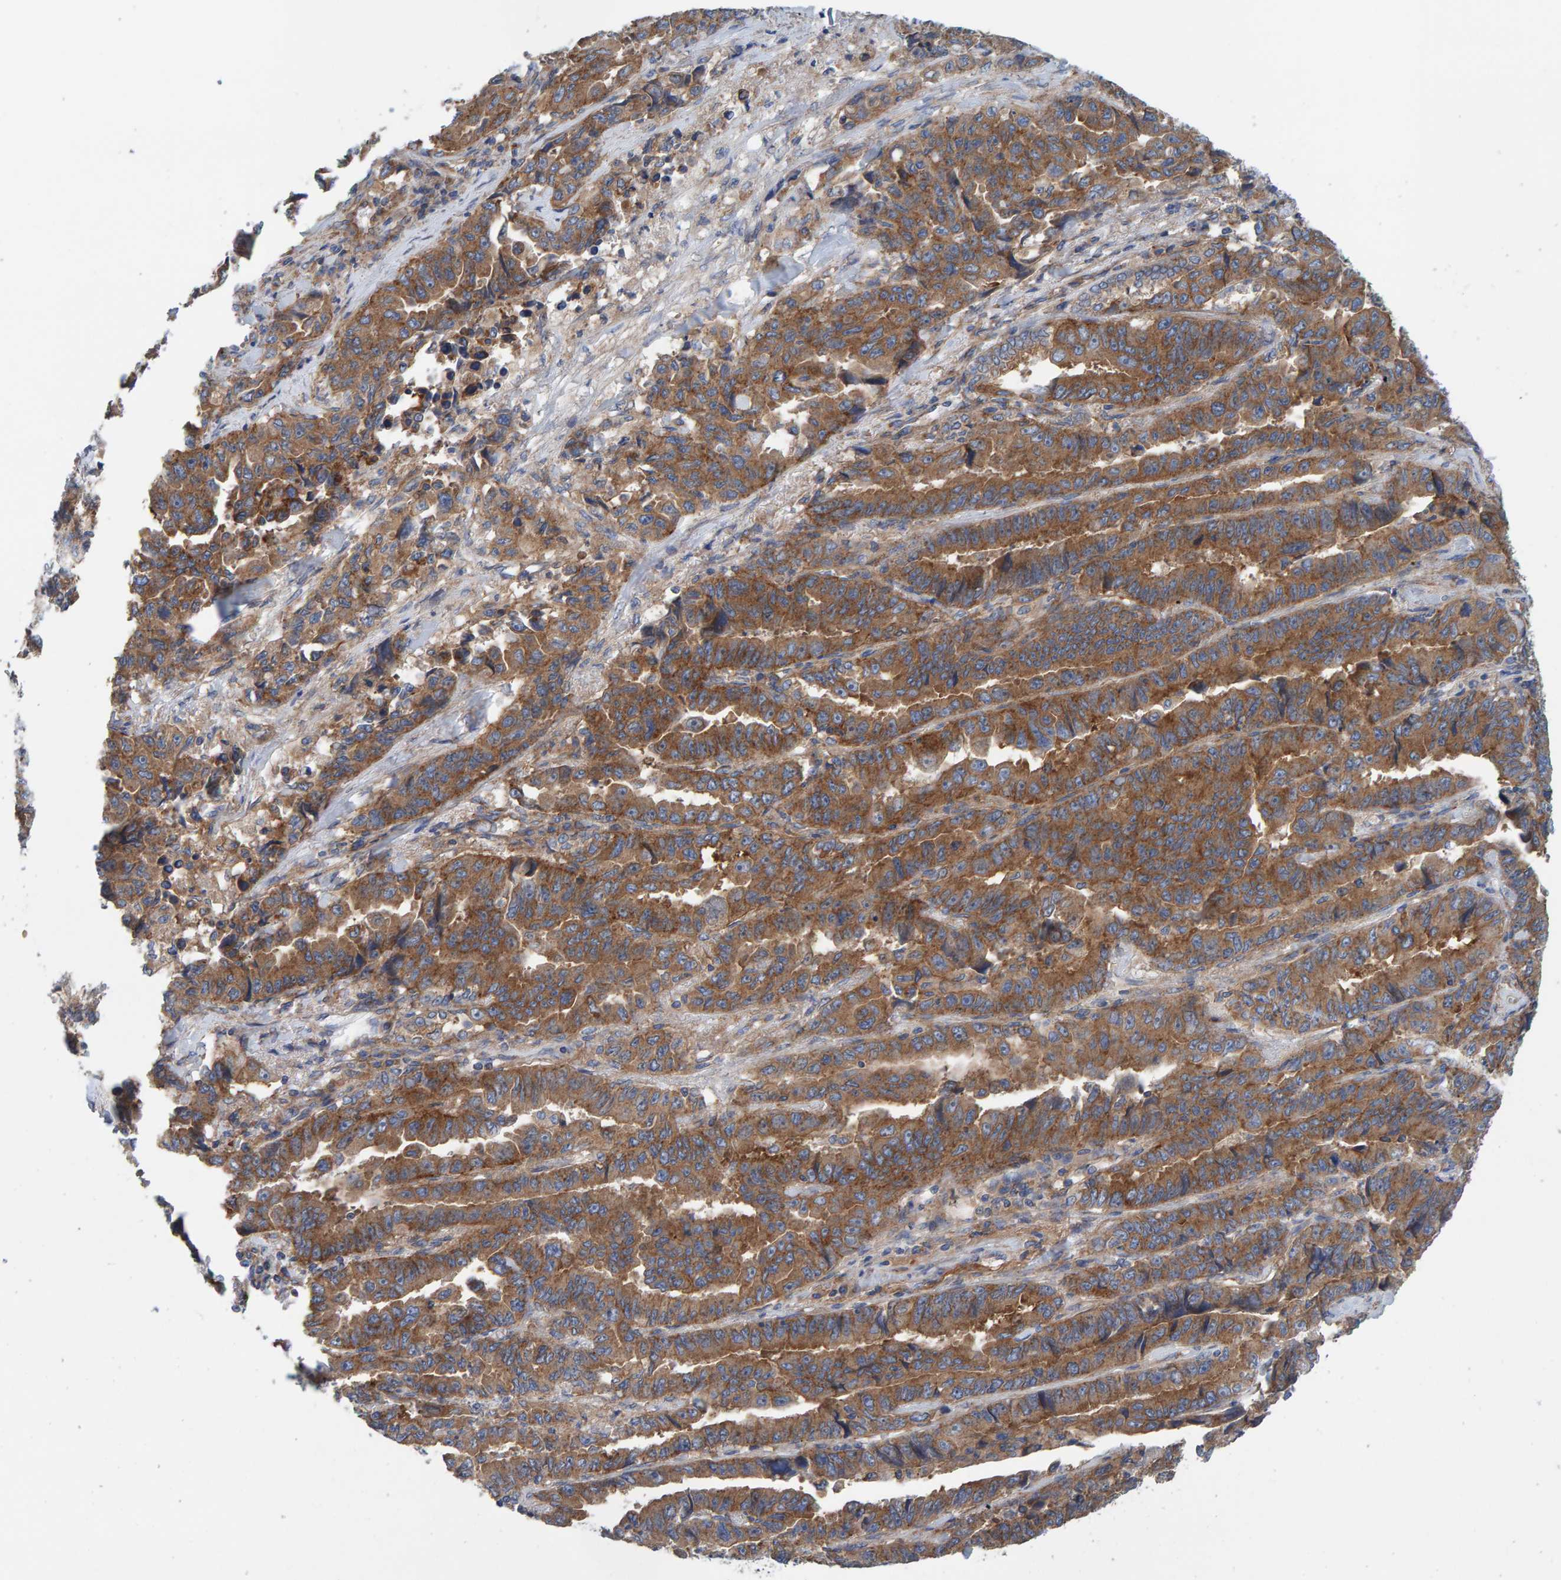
{"staining": {"intensity": "strong", "quantity": ">75%", "location": "cytoplasmic/membranous"}, "tissue": "lung cancer", "cell_type": "Tumor cells", "image_type": "cancer", "snomed": [{"axis": "morphology", "description": "Adenocarcinoma, NOS"}, {"axis": "topography", "description": "Lung"}], "caption": "Adenocarcinoma (lung) was stained to show a protein in brown. There is high levels of strong cytoplasmic/membranous expression in approximately >75% of tumor cells. (DAB IHC with brightfield microscopy, high magnification).", "gene": "MKLN1", "patient": {"sex": "female", "age": 51}}